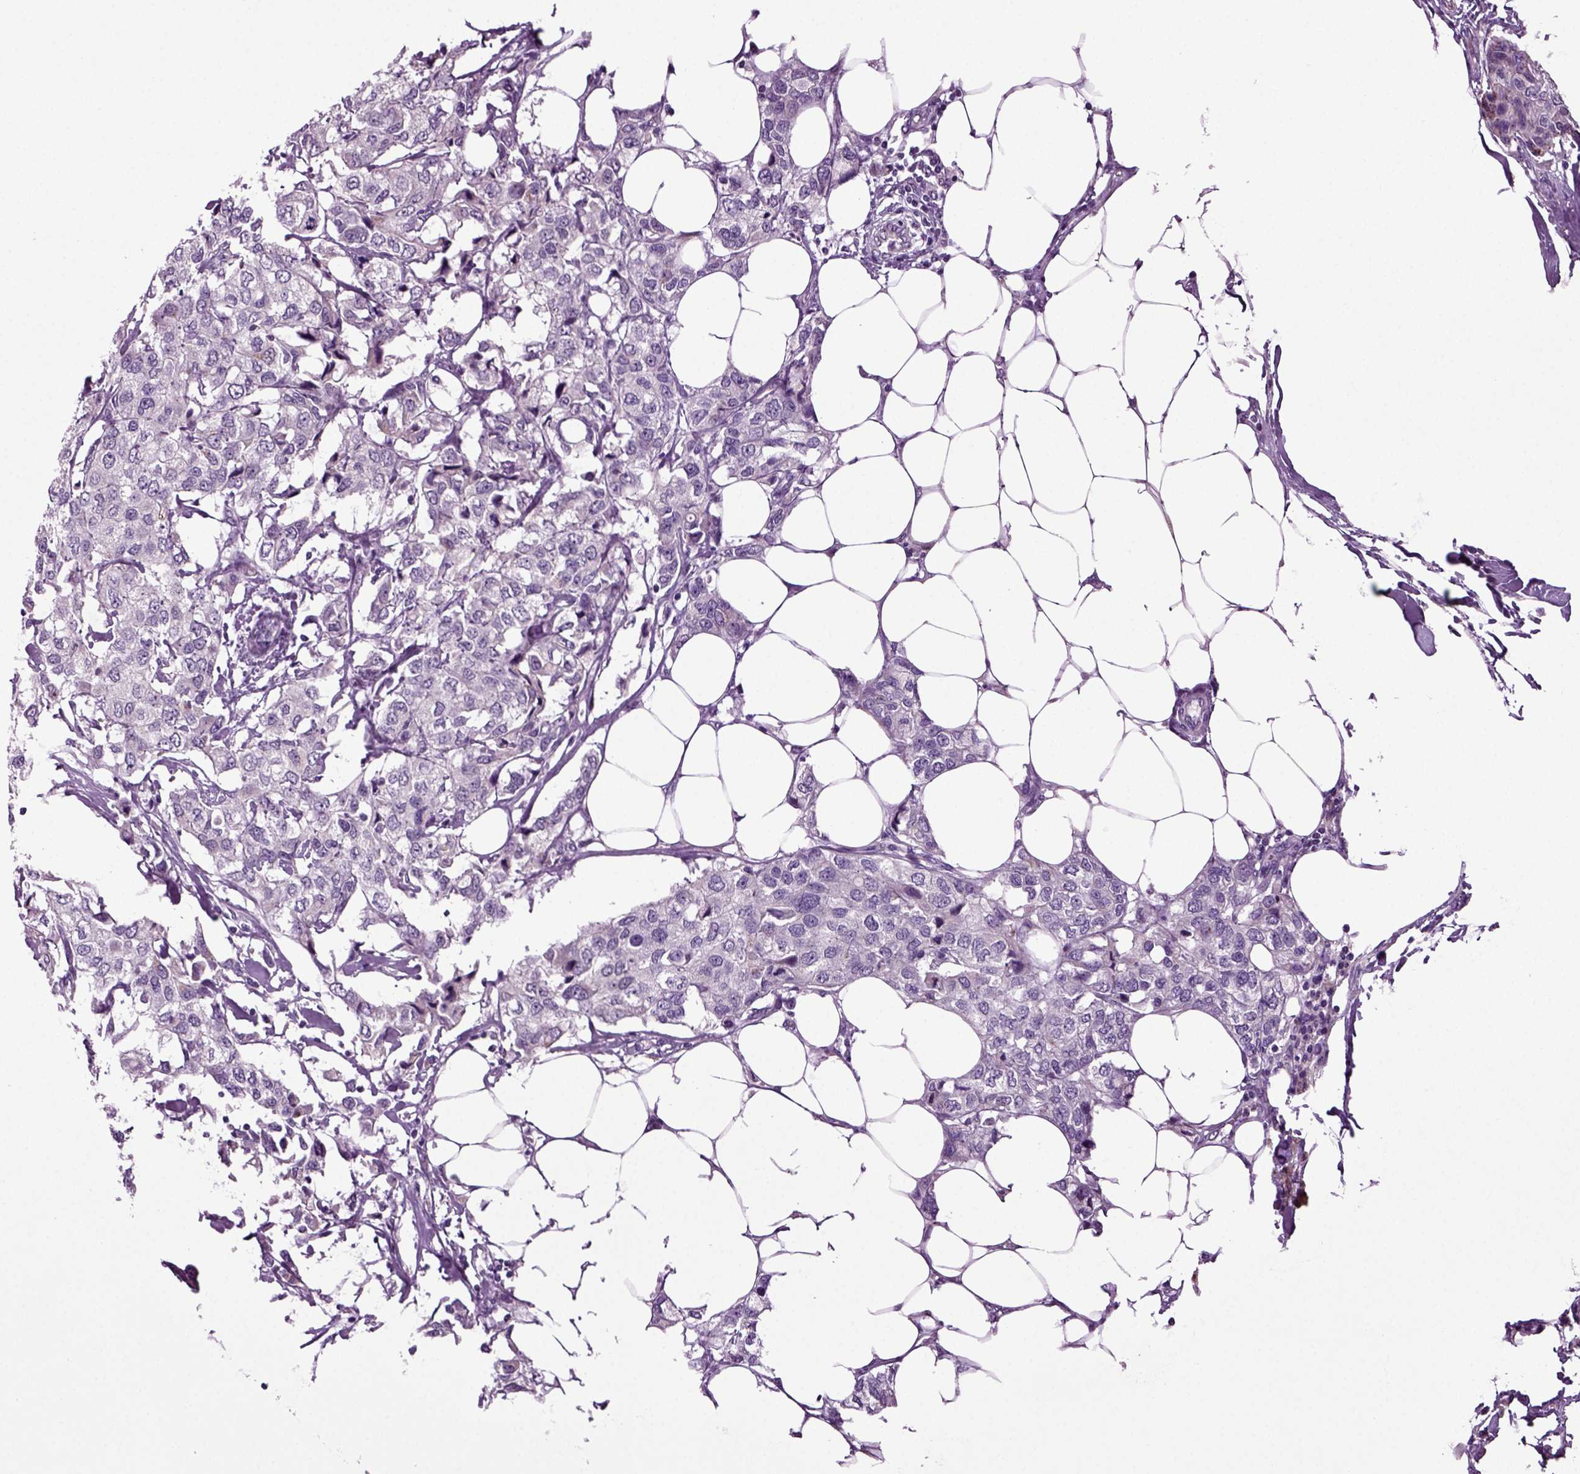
{"staining": {"intensity": "negative", "quantity": "none", "location": "none"}, "tissue": "breast cancer", "cell_type": "Tumor cells", "image_type": "cancer", "snomed": [{"axis": "morphology", "description": "Duct carcinoma"}, {"axis": "topography", "description": "Breast"}], "caption": "This is an immunohistochemistry (IHC) micrograph of human breast intraductal carcinoma. There is no staining in tumor cells.", "gene": "FGF11", "patient": {"sex": "female", "age": 80}}